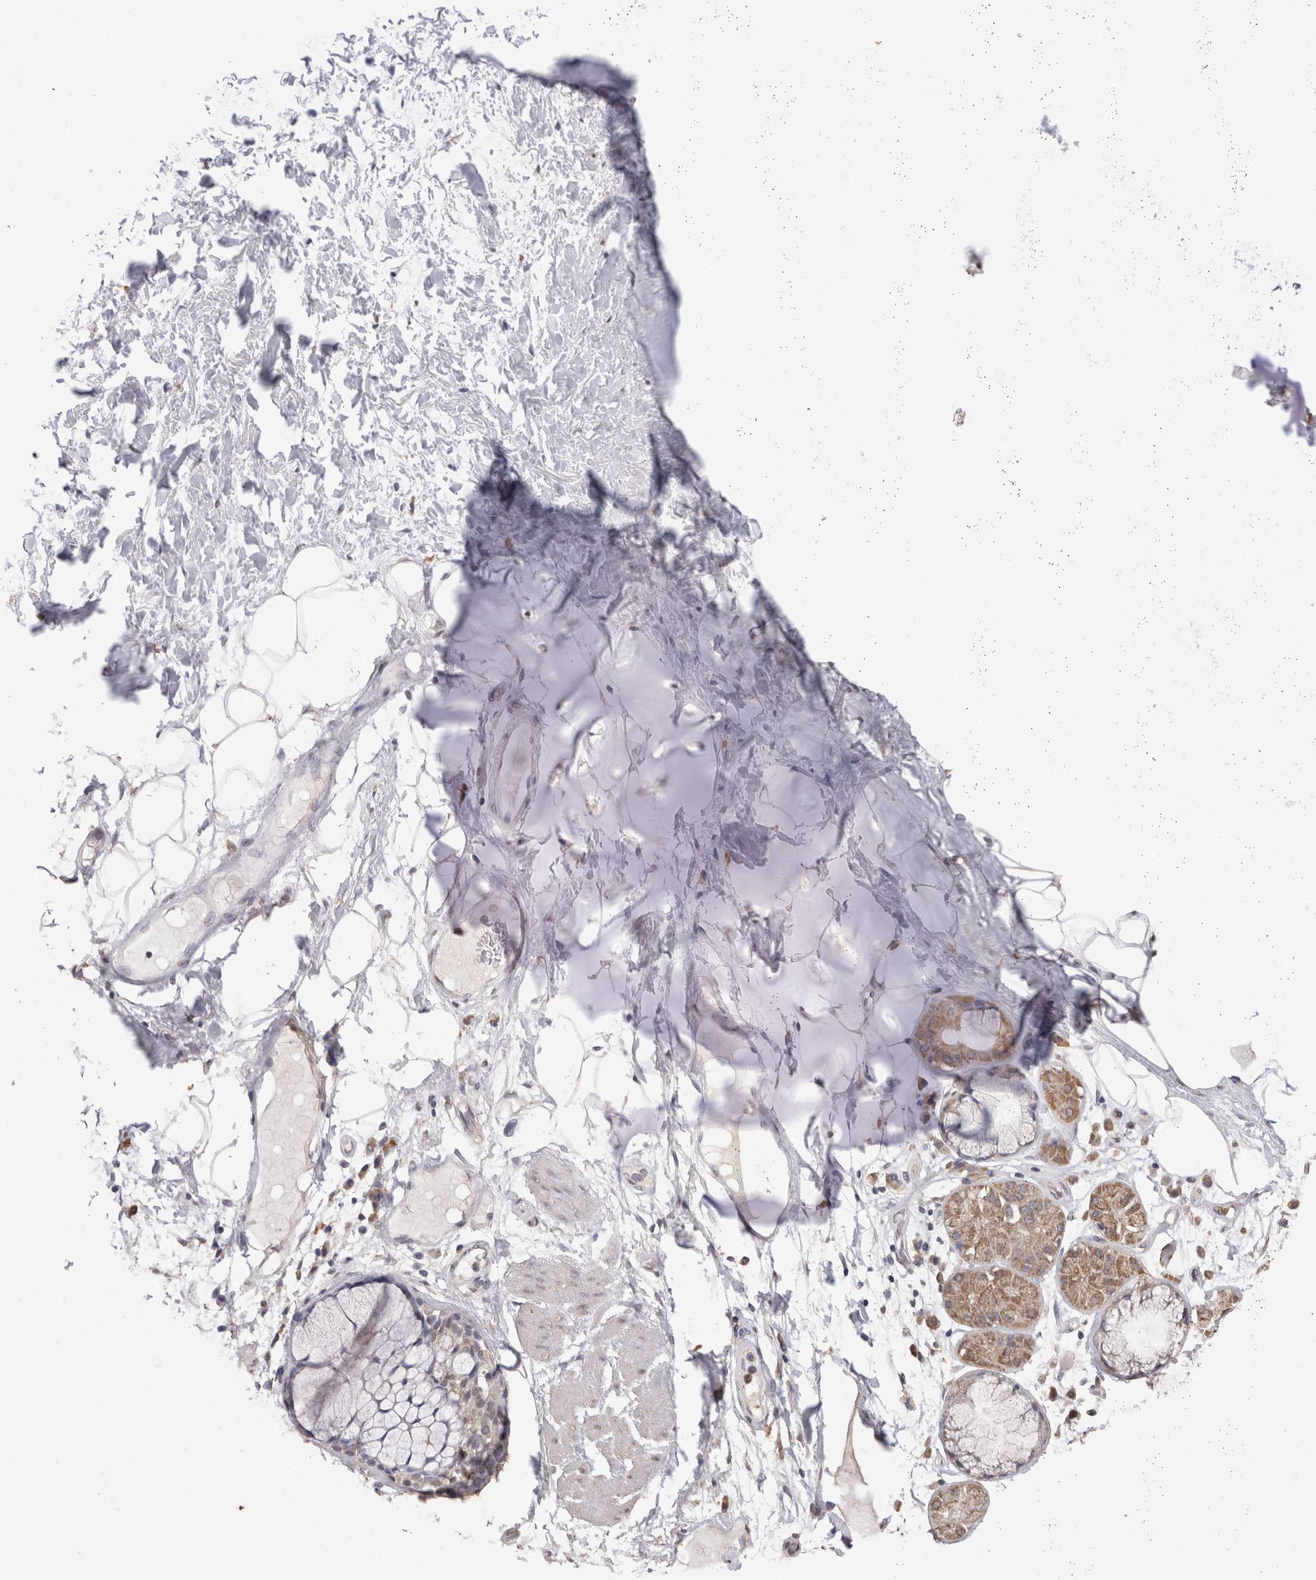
{"staining": {"intensity": "negative", "quantity": "none", "location": "none"}, "tissue": "adipose tissue", "cell_type": "Adipocytes", "image_type": "normal", "snomed": [{"axis": "morphology", "description": "Normal tissue, NOS"}, {"axis": "topography", "description": "Bronchus"}], "caption": "Immunohistochemistry micrograph of benign adipose tissue: human adipose tissue stained with DAB (3,3'-diaminobenzidine) reveals no significant protein positivity in adipocytes.", "gene": "GRK5", "patient": {"sex": "male", "age": 66}}